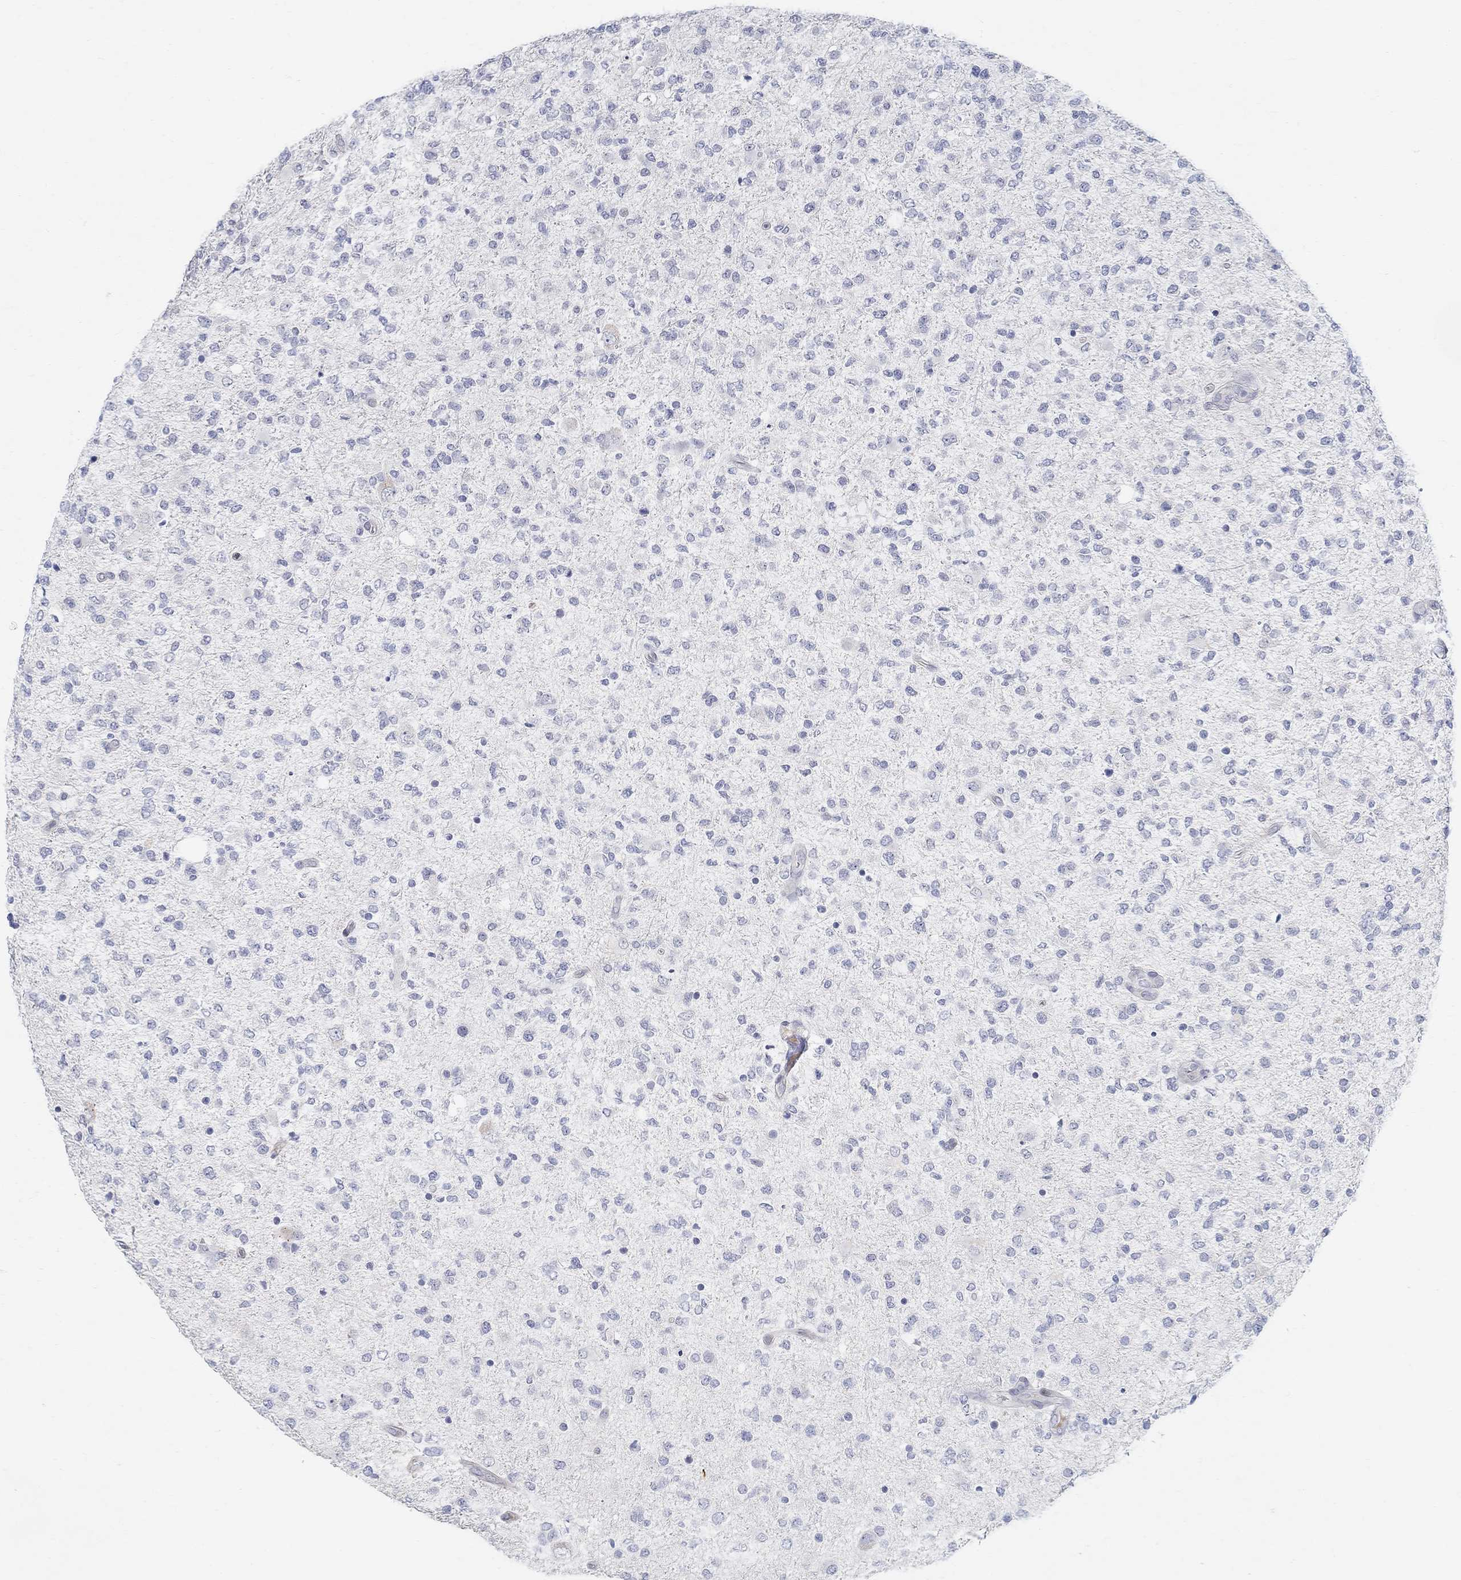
{"staining": {"intensity": "negative", "quantity": "none", "location": "none"}, "tissue": "glioma", "cell_type": "Tumor cells", "image_type": "cancer", "snomed": [{"axis": "morphology", "description": "Glioma, malignant, High grade"}, {"axis": "topography", "description": "Cerebral cortex"}], "caption": "Glioma was stained to show a protein in brown. There is no significant positivity in tumor cells.", "gene": "ANO7", "patient": {"sex": "male", "age": 70}}